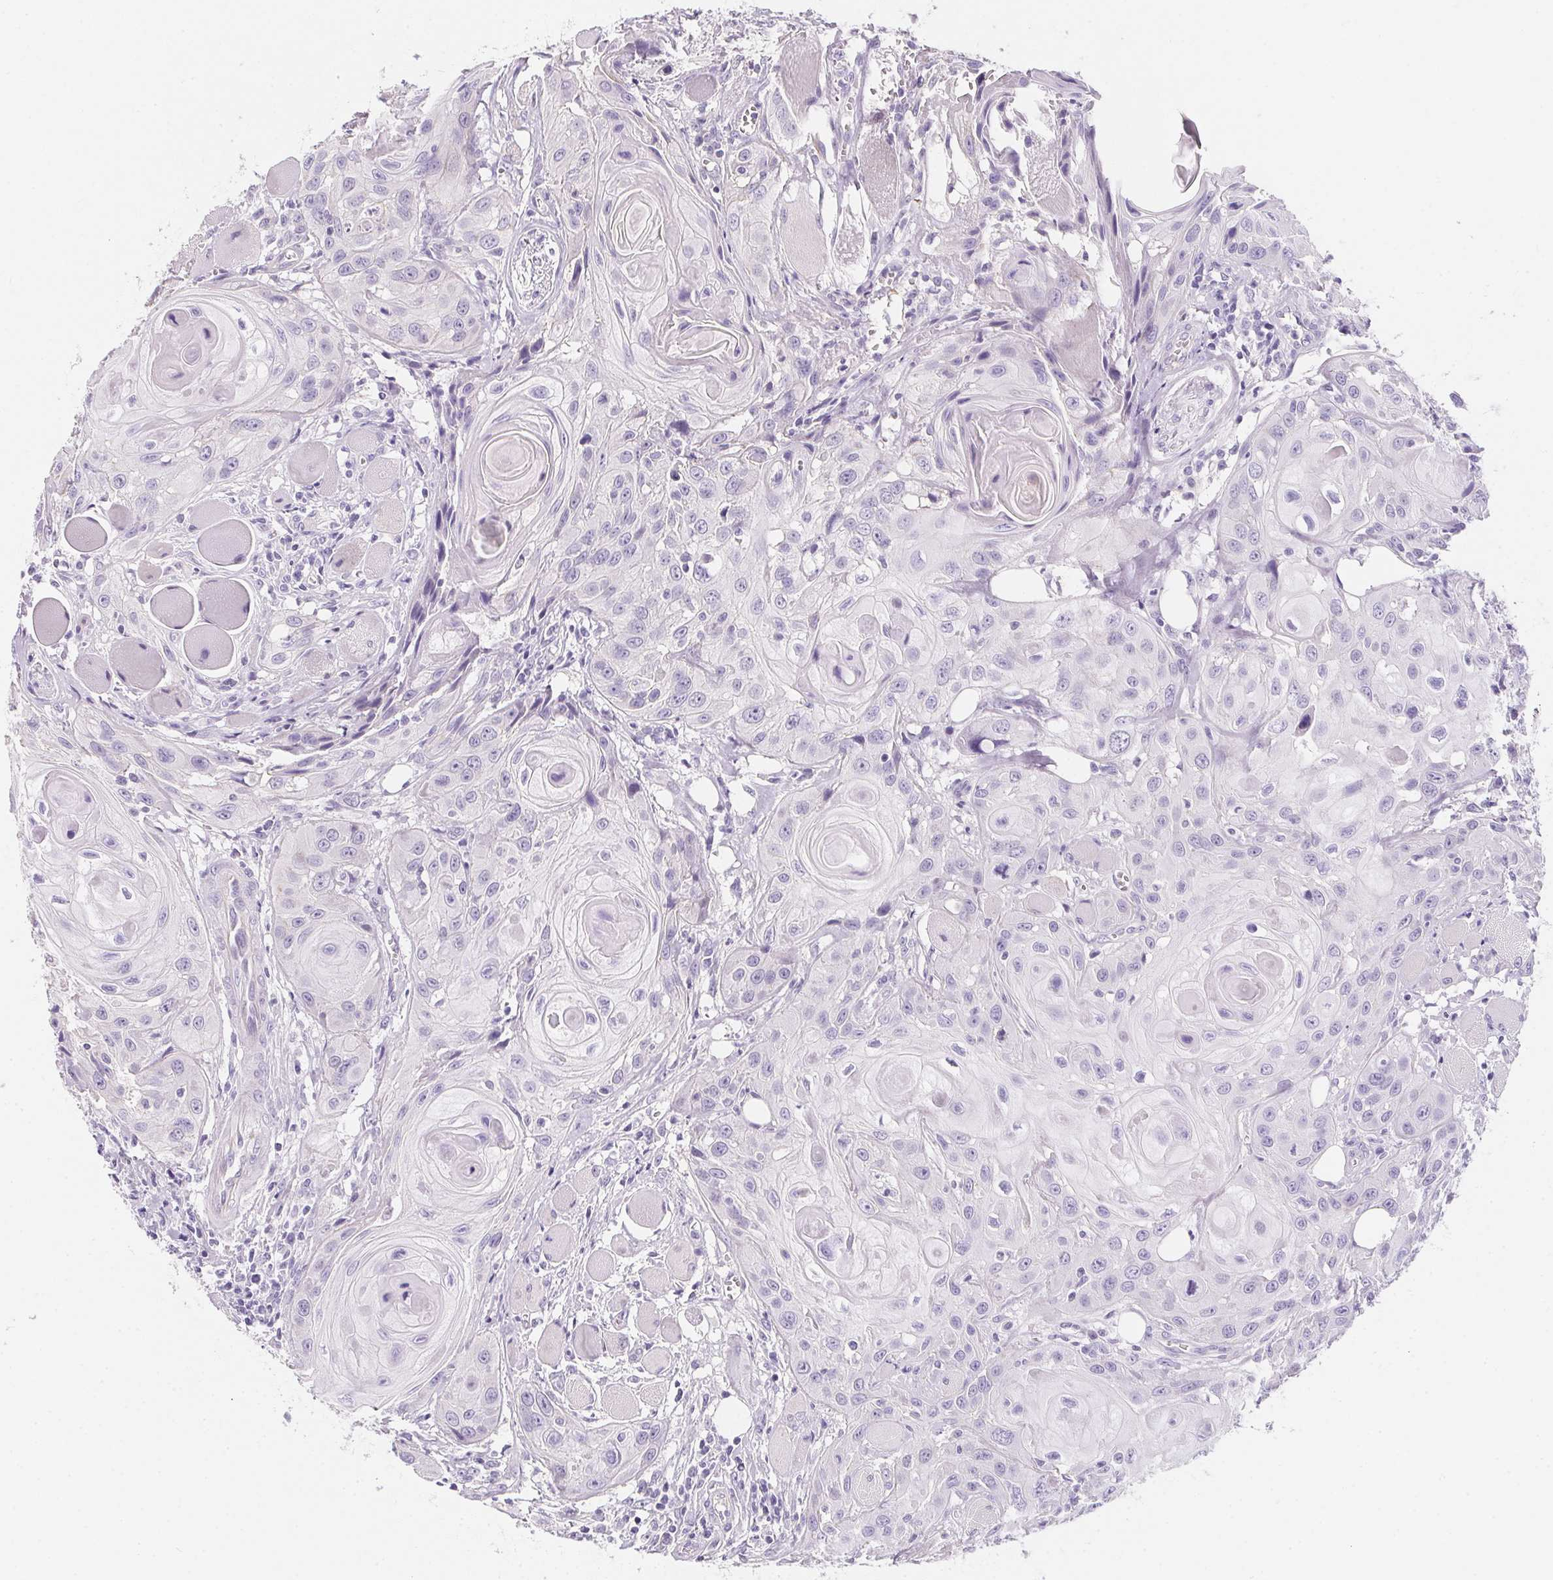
{"staining": {"intensity": "negative", "quantity": "none", "location": "none"}, "tissue": "head and neck cancer", "cell_type": "Tumor cells", "image_type": "cancer", "snomed": [{"axis": "morphology", "description": "Squamous cell carcinoma, NOS"}, {"axis": "topography", "description": "Oral tissue"}, {"axis": "topography", "description": "Head-Neck"}], "caption": "Tumor cells are negative for protein expression in human head and neck squamous cell carcinoma.", "gene": "AQP5", "patient": {"sex": "male", "age": 58}}